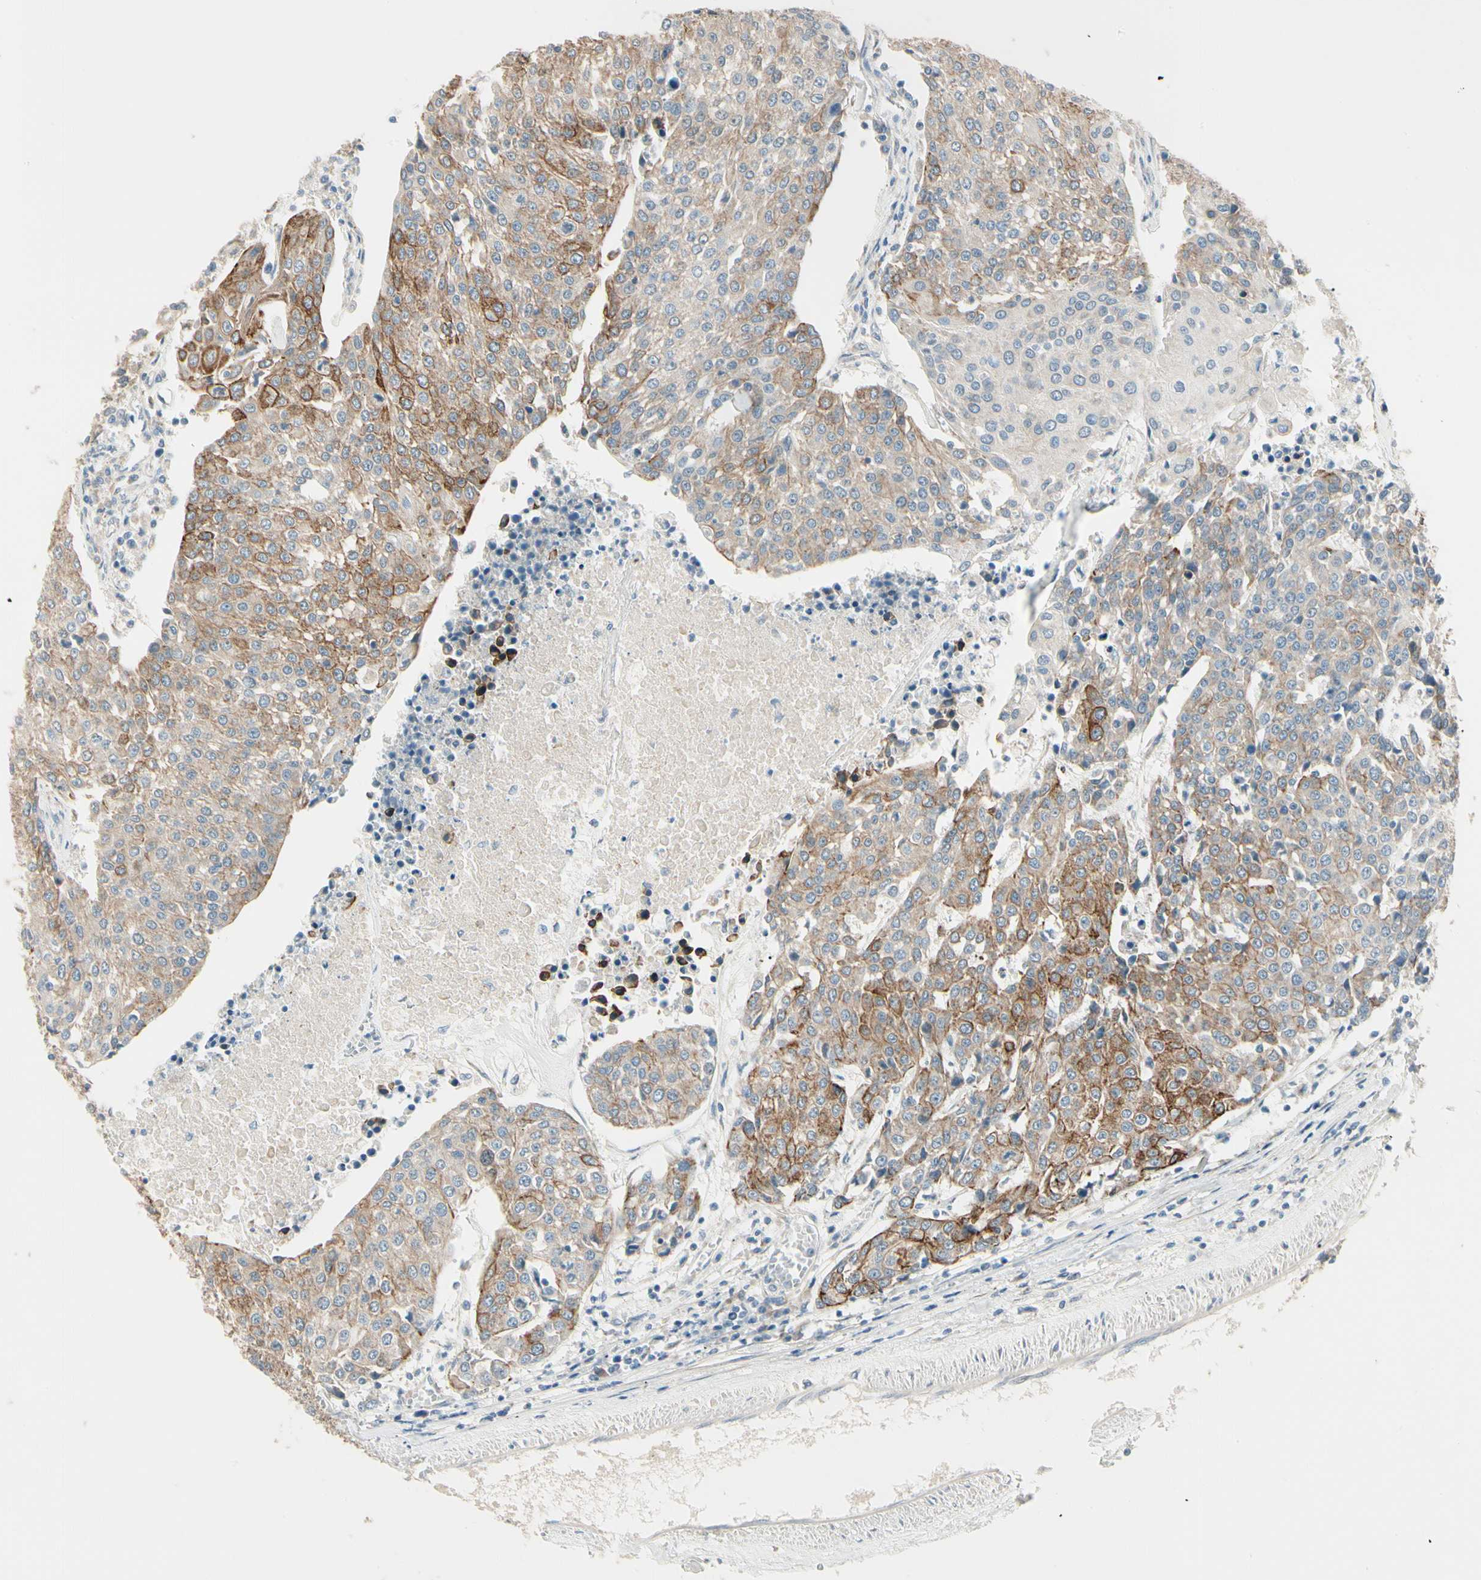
{"staining": {"intensity": "moderate", "quantity": "25%-75%", "location": "cytoplasmic/membranous"}, "tissue": "urothelial cancer", "cell_type": "Tumor cells", "image_type": "cancer", "snomed": [{"axis": "morphology", "description": "Urothelial carcinoma, High grade"}, {"axis": "topography", "description": "Urinary bladder"}], "caption": "Human high-grade urothelial carcinoma stained for a protein (brown) reveals moderate cytoplasmic/membranous positive expression in approximately 25%-75% of tumor cells.", "gene": "DUSP12", "patient": {"sex": "female", "age": 85}}